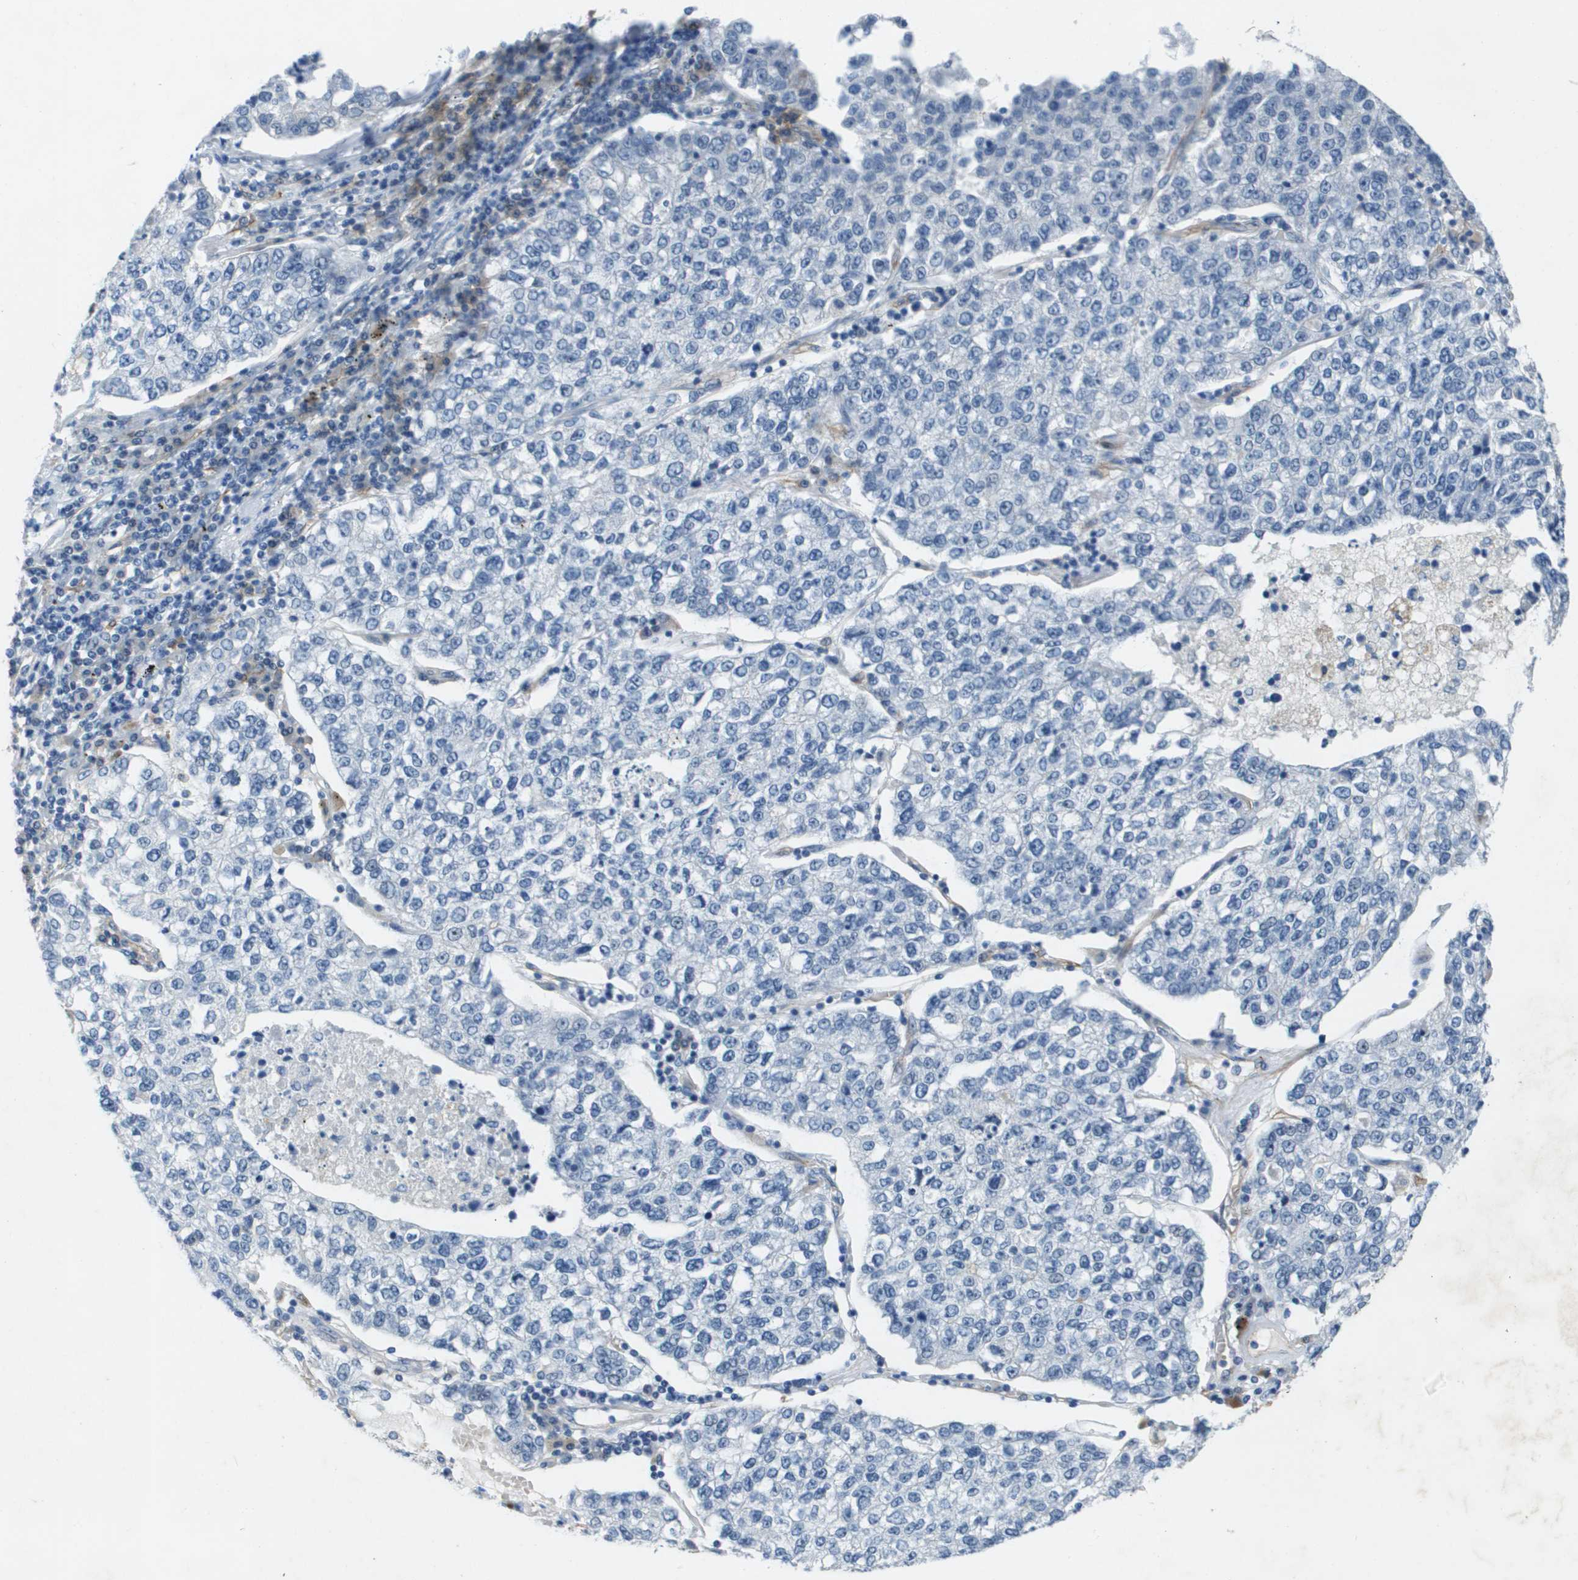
{"staining": {"intensity": "negative", "quantity": "none", "location": "none"}, "tissue": "lung cancer", "cell_type": "Tumor cells", "image_type": "cancer", "snomed": [{"axis": "morphology", "description": "Adenocarcinoma, NOS"}, {"axis": "topography", "description": "Lung"}], "caption": "A high-resolution histopathology image shows IHC staining of lung adenocarcinoma, which shows no significant positivity in tumor cells.", "gene": "ITGA6", "patient": {"sex": "male", "age": 49}}